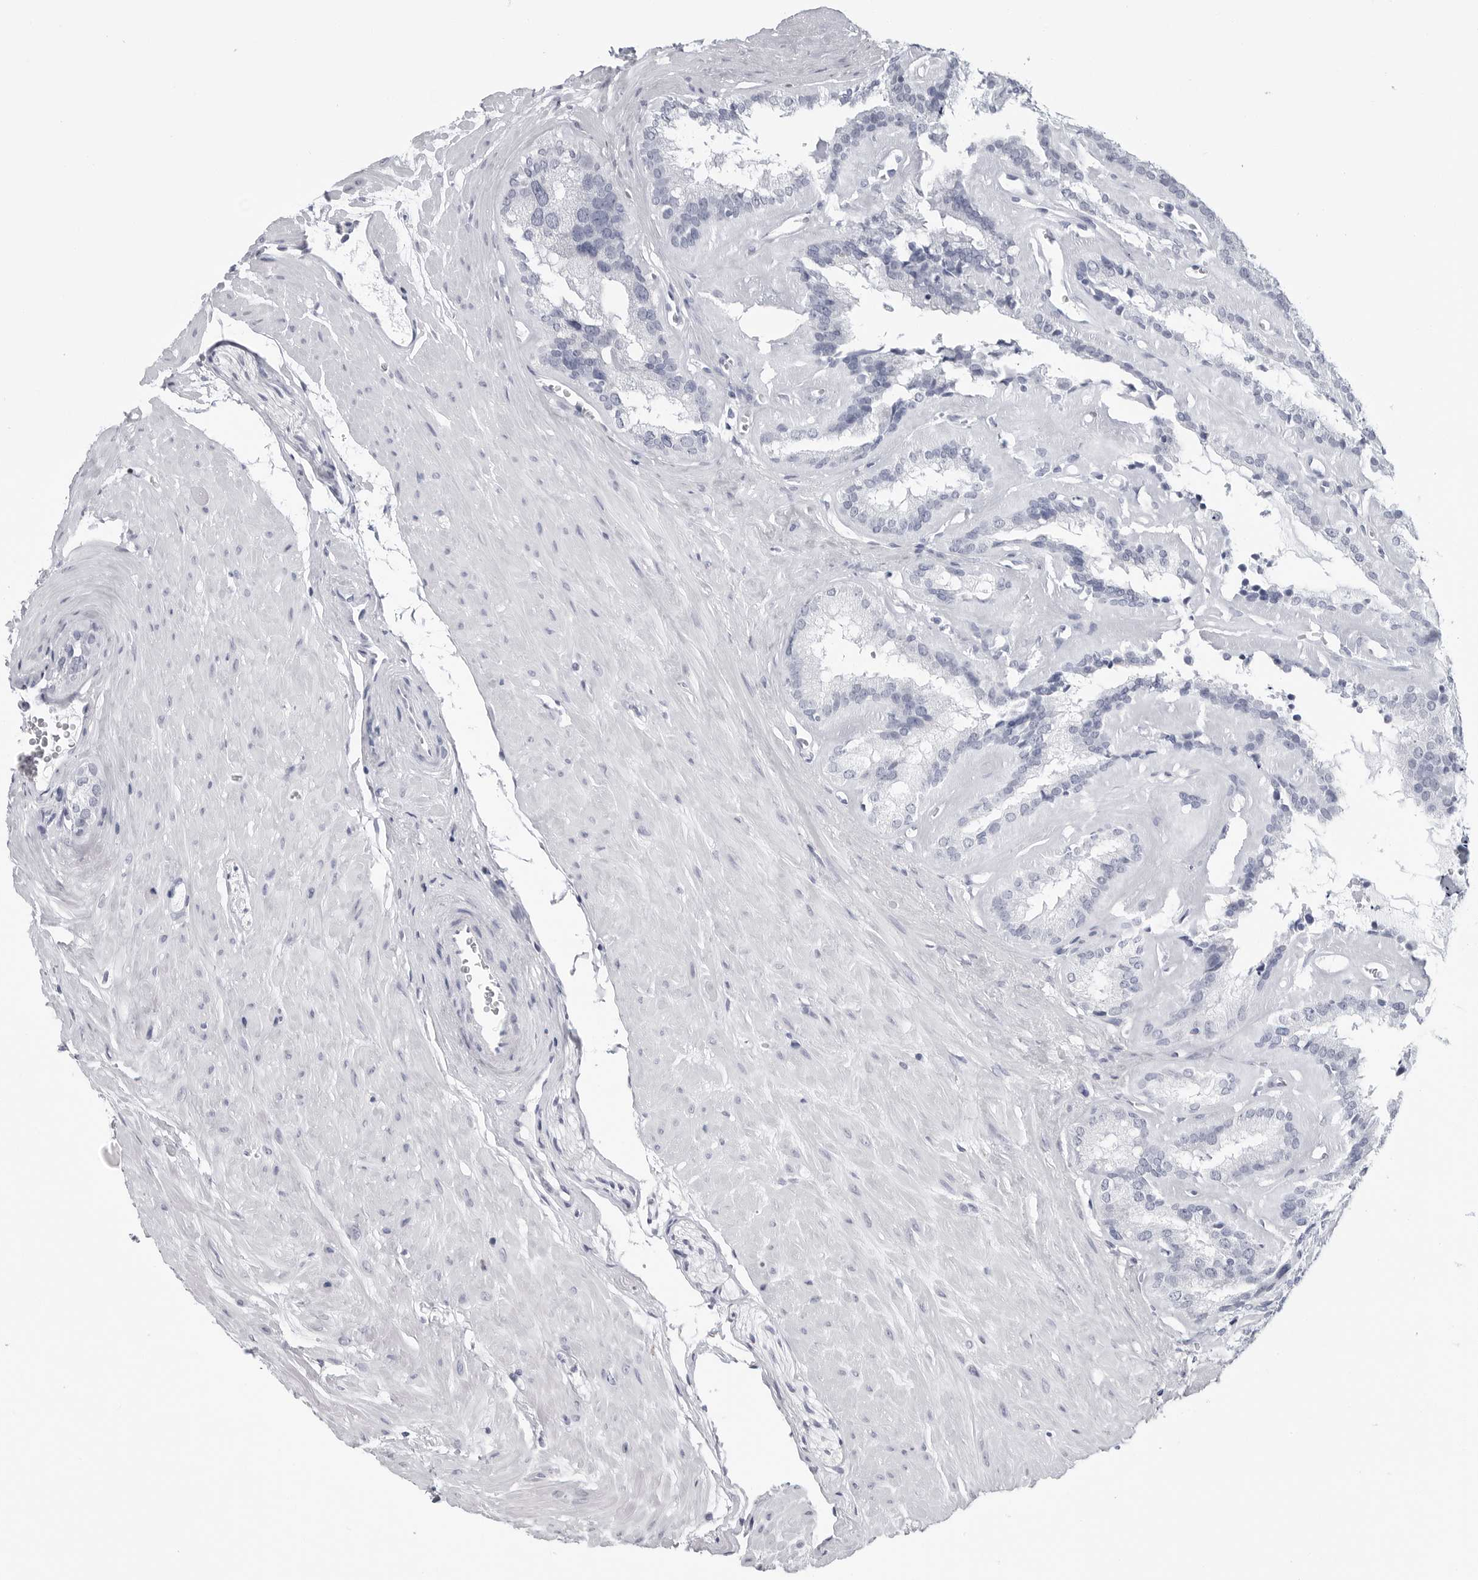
{"staining": {"intensity": "negative", "quantity": "none", "location": "none"}, "tissue": "seminal vesicle", "cell_type": "Glandular cells", "image_type": "normal", "snomed": [{"axis": "morphology", "description": "Normal tissue, NOS"}, {"axis": "topography", "description": "Prostate"}, {"axis": "topography", "description": "Seminal veicle"}], "caption": "DAB (3,3'-diaminobenzidine) immunohistochemical staining of benign seminal vesicle shows no significant staining in glandular cells.", "gene": "CSH1", "patient": {"sex": "male", "age": 59}}